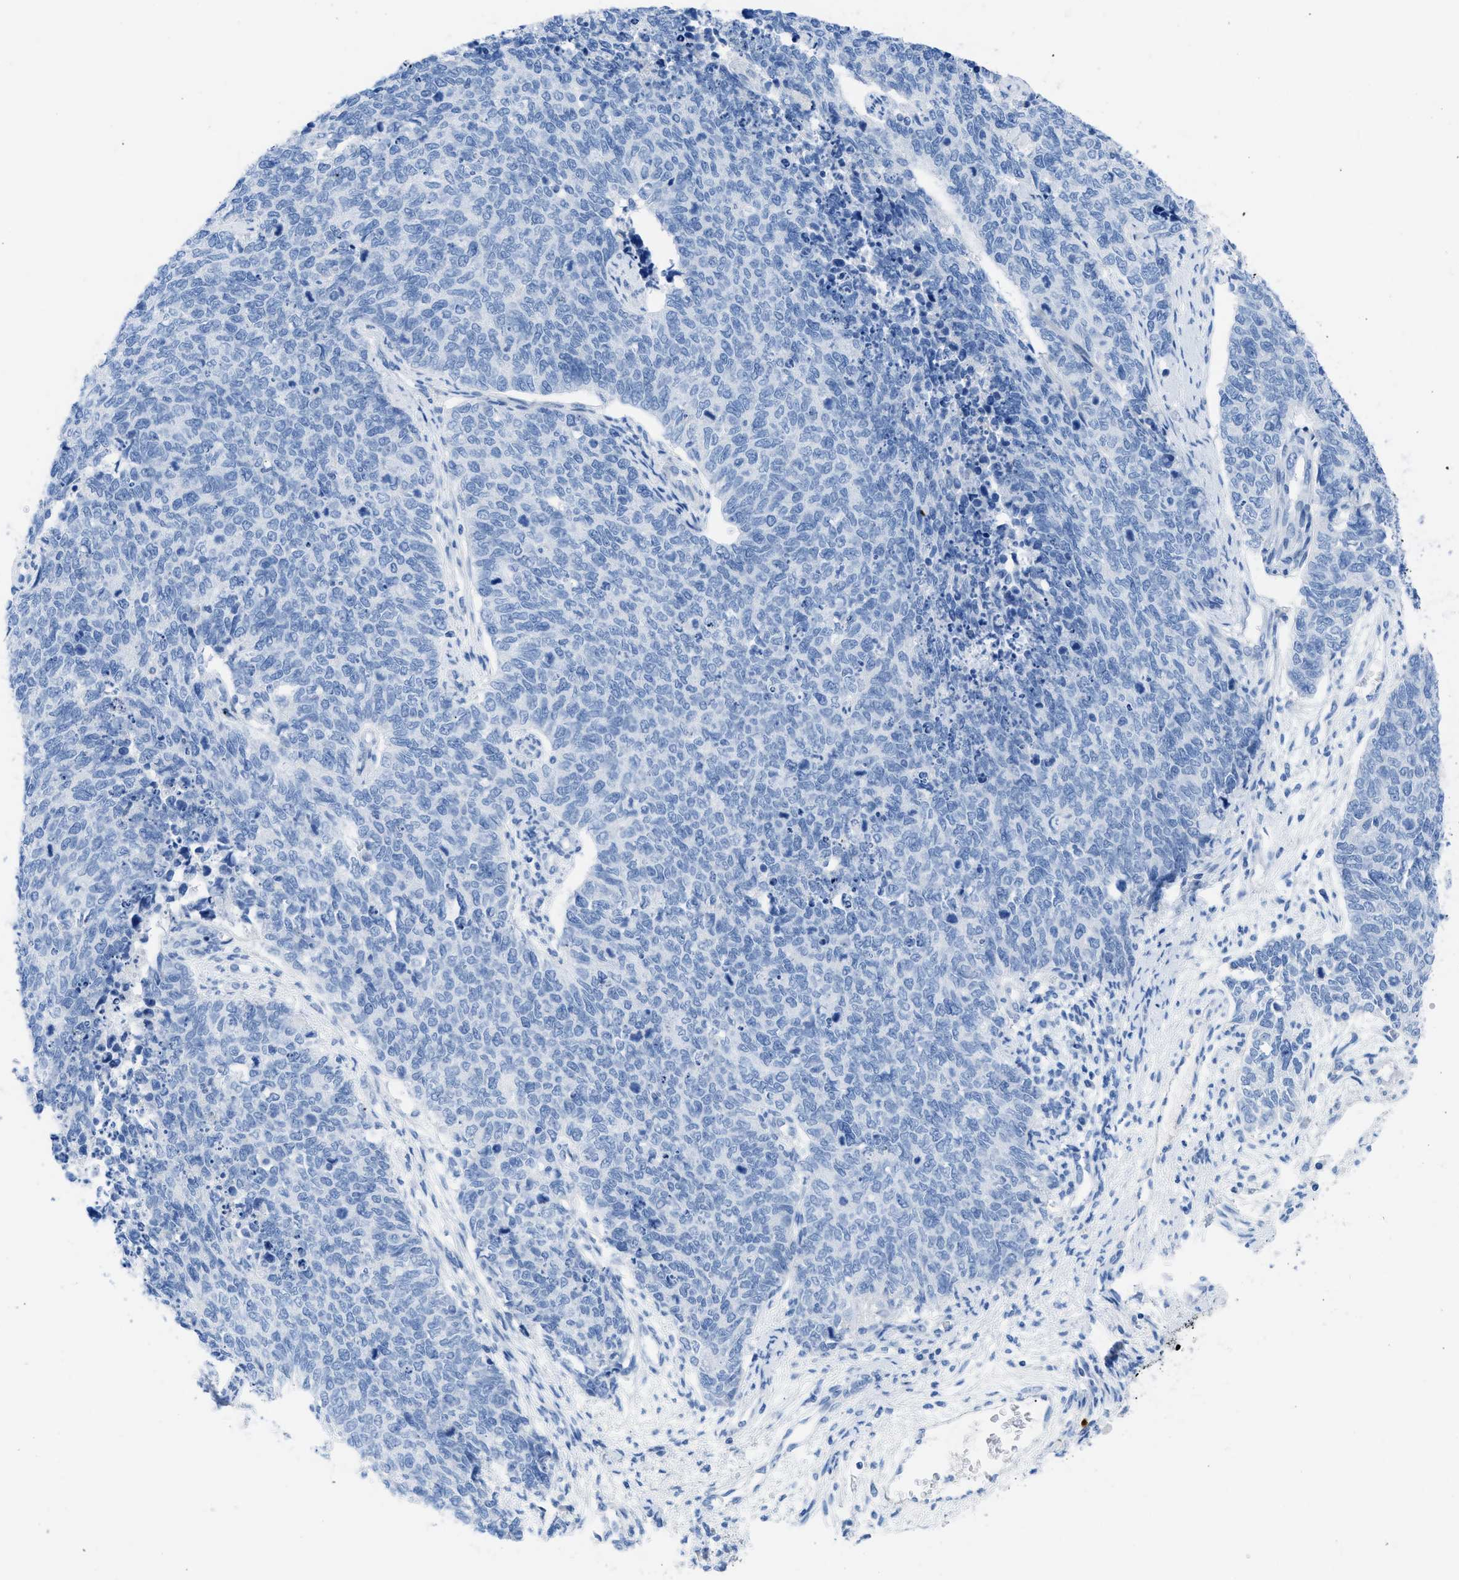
{"staining": {"intensity": "negative", "quantity": "none", "location": "none"}, "tissue": "cervical cancer", "cell_type": "Tumor cells", "image_type": "cancer", "snomed": [{"axis": "morphology", "description": "Squamous cell carcinoma, NOS"}, {"axis": "topography", "description": "Cervix"}], "caption": "A histopathology image of human cervical squamous cell carcinoma is negative for staining in tumor cells.", "gene": "TCL1A", "patient": {"sex": "female", "age": 63}}